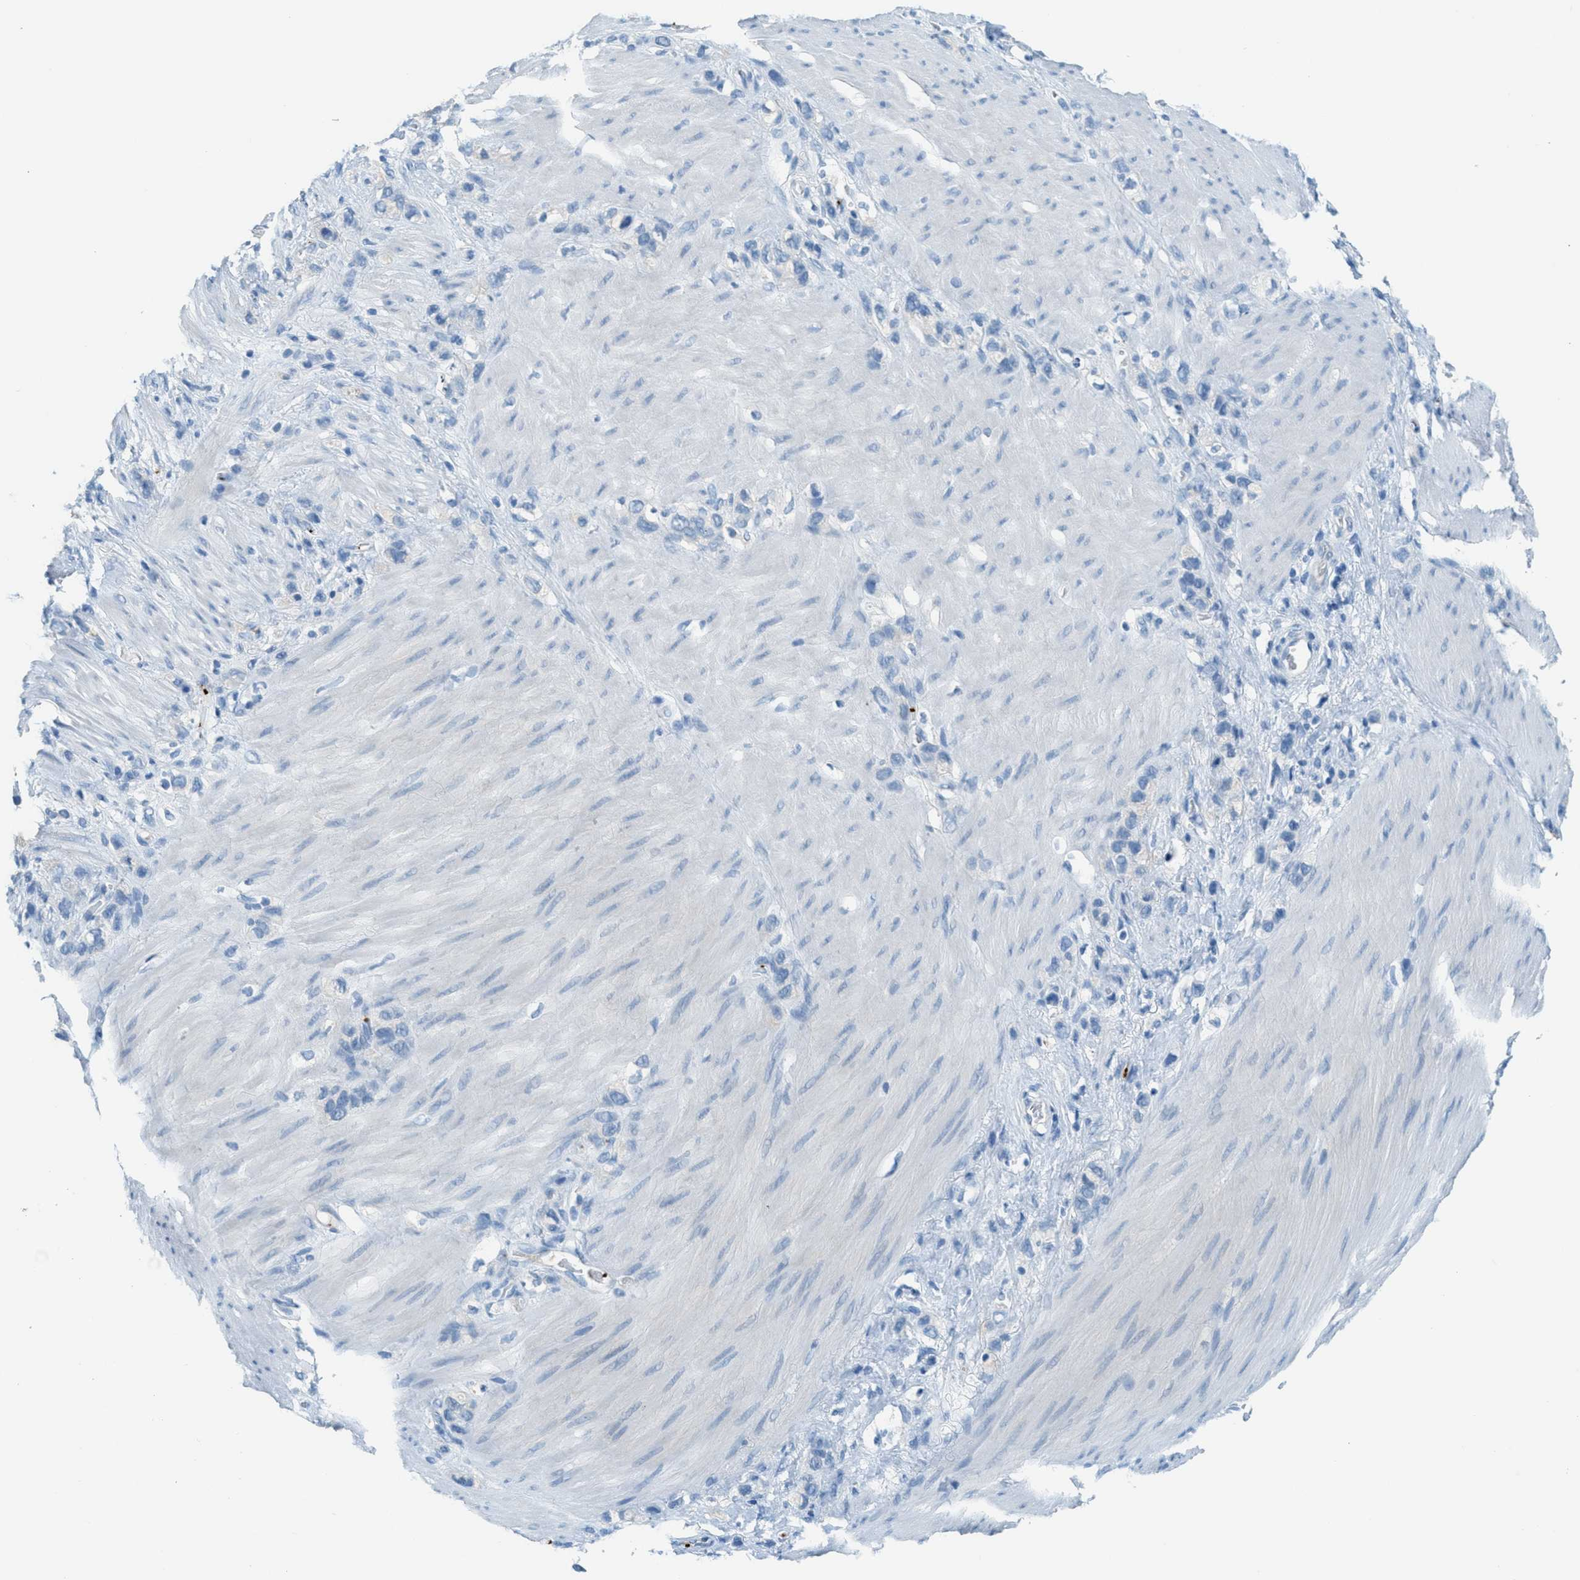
{"staining": {"intensity": "negative", "quantity": "none", "location": "none"}, "tissue": "stomach cancer", "cell_type": "Tumor cells", "image_type": "cancer", "snomed": [{"axis": "morphology", "description": "Normal tissue, NOS"}, {"axis": "morphology", "description": "Adenocarcinoma, NOS"}, {"axis": "morphology", "description": "Adenocarcinoma, High grade"}, {"axis": "topography", "description": "Stomach, upper"}, {"axis": "topography", "description": "Stomach"}], "caption": "DAB immunohistochemical staining of human stomach cancer displays no significant positivity in tumor cells.", "gene": "PPBP", "patient": {"sex": "female", "age": 65}}